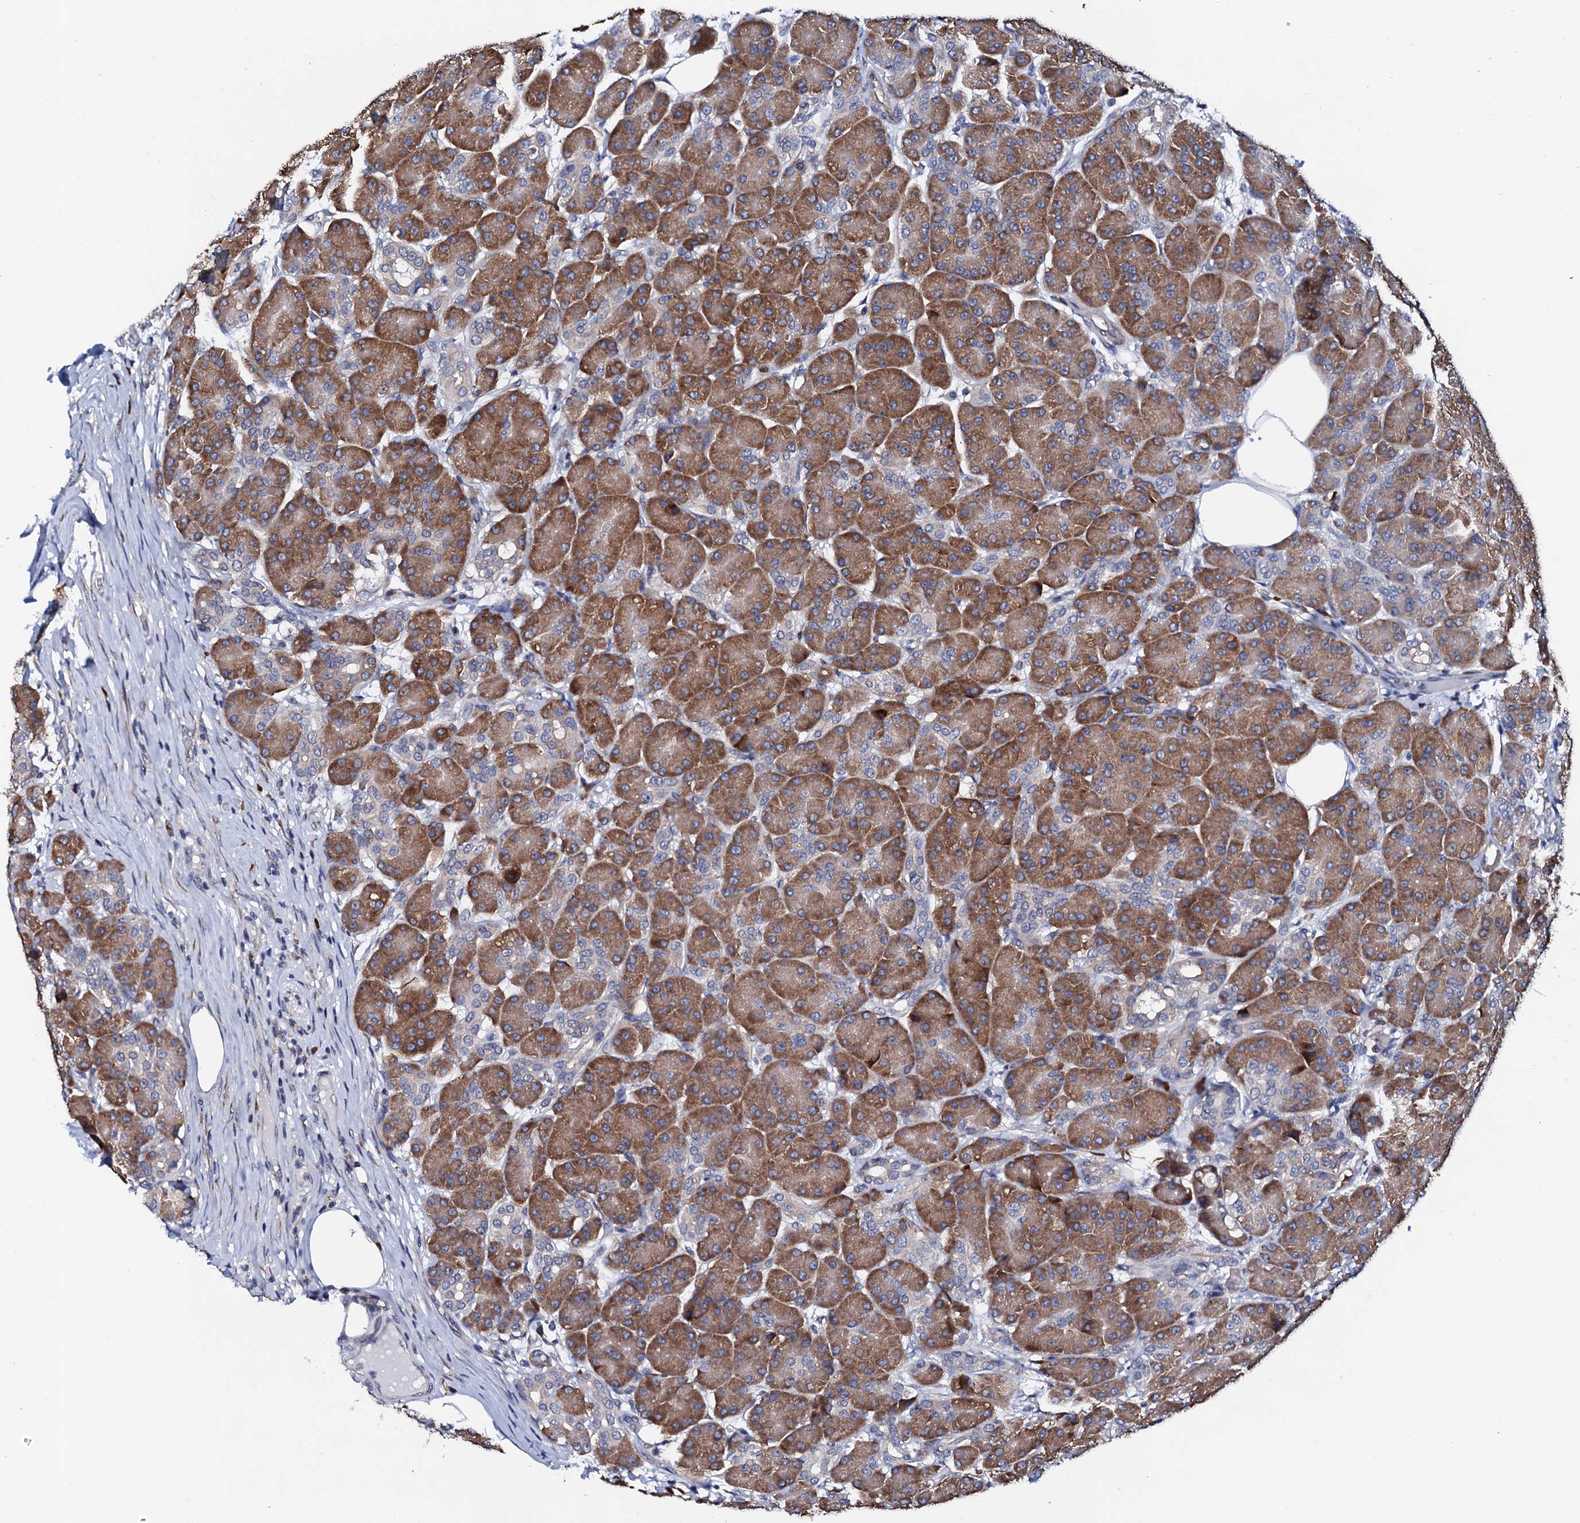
{"staining": {"intensity": "strong", "quantity": ">75%", "location": "cytoplasmic/membranous"}, "tissue": "pancreas", "cell_type": "Exocrine glandular cells", "image_type": "normal", "snomed": [{"axis": "morphology", "description": "Normal tissue, NOS"}, {"axis": "topography", "description": "Pancreas"}], "caption": "This photomicrograph displays normal pancreas stained with immunohistochemistry to label a protein in brown. The cytoplasmic/membranous of exocrine glandular cells show strong positivity for the protein. Nuclei are counter-stained blue.", "gene": "NUP58", "patient": {"sex": "male", "age": 63}}